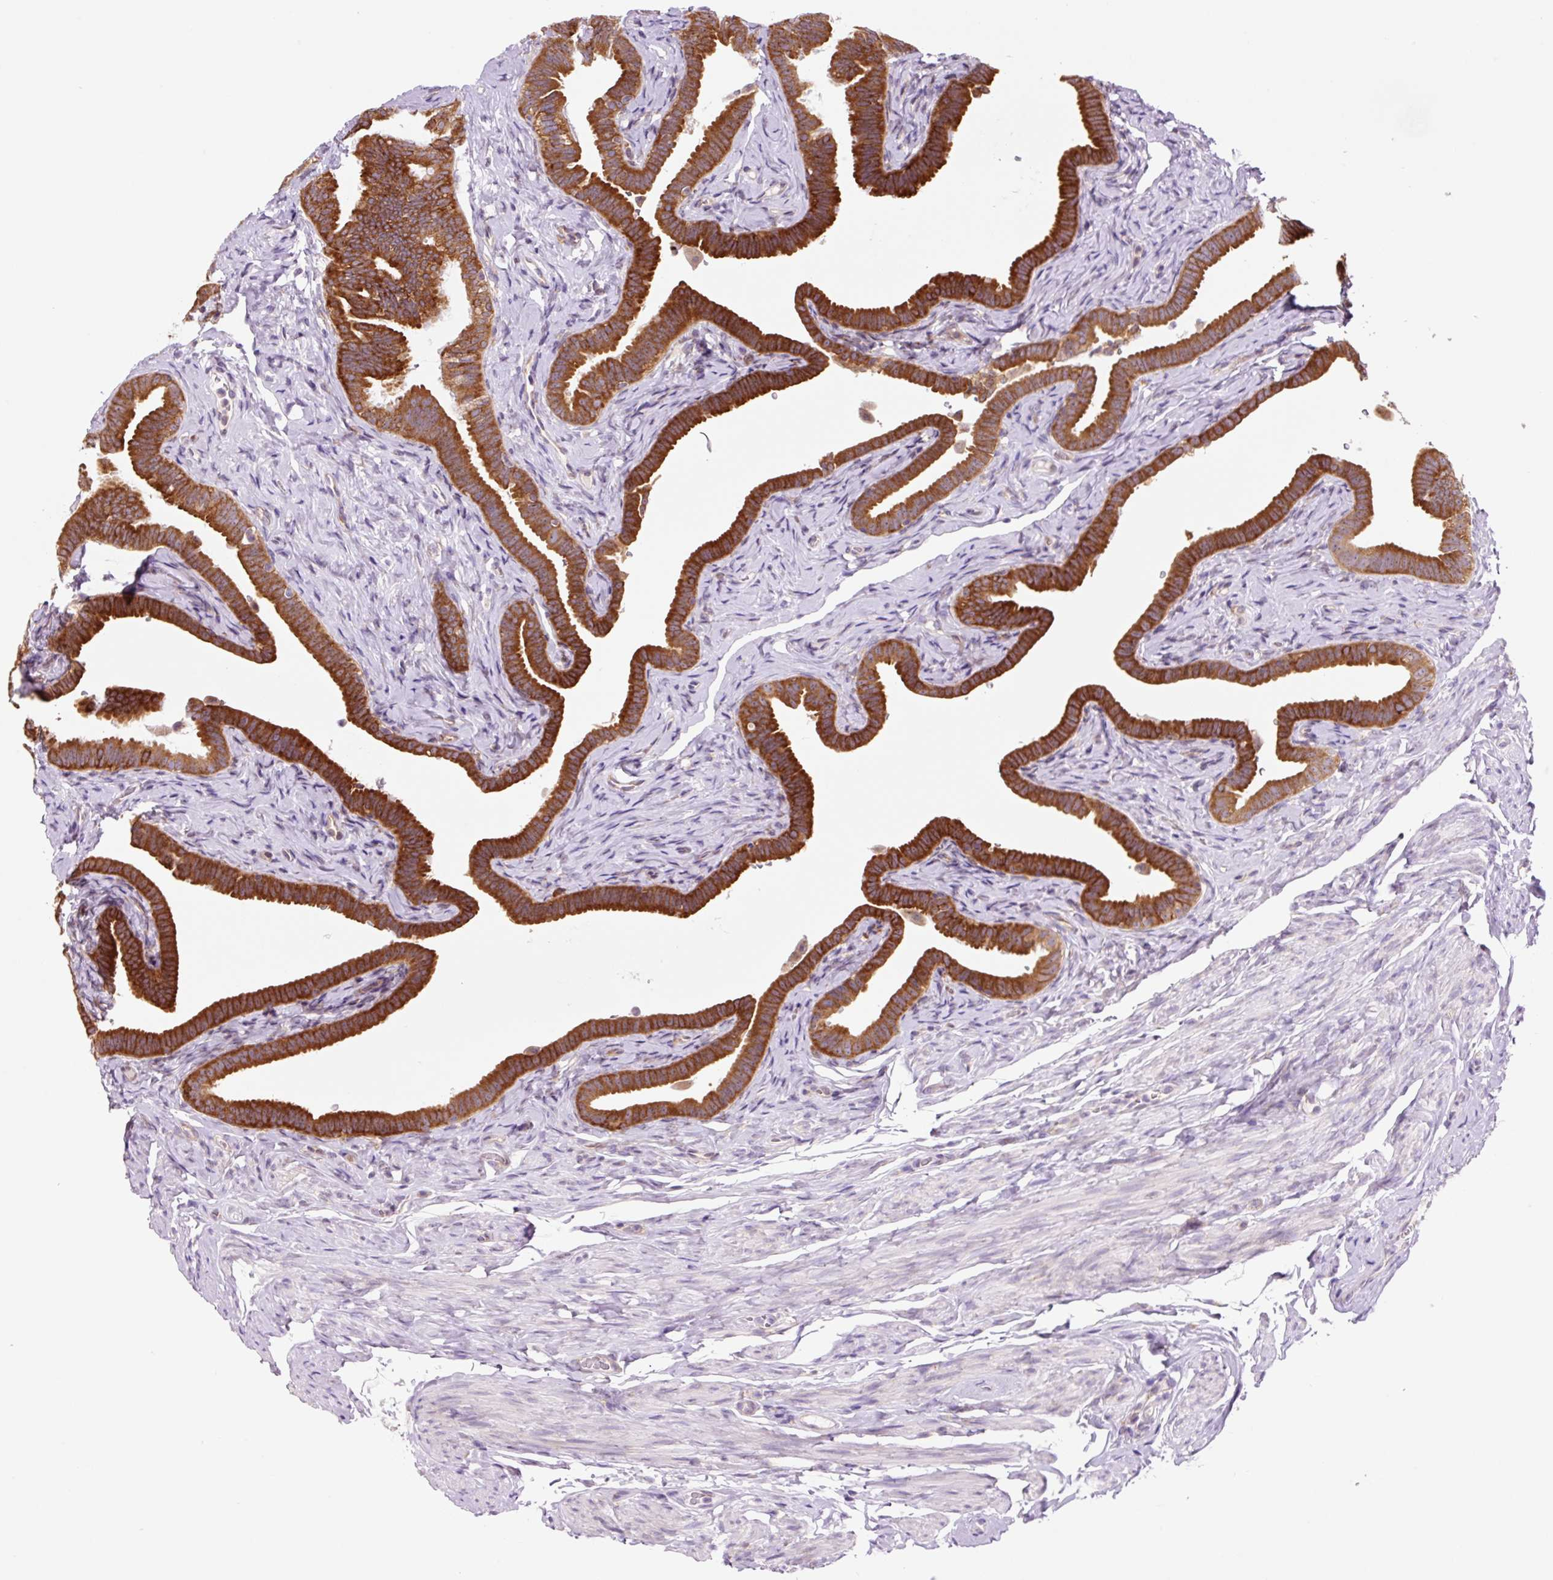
{"staining": {"intensity": "strong", "quantity": ">75%", "location": "cytoplasmic/membranous"}, "tissue": "fallopian tube", "cell_type": "Glandular cells", "image_type": "normal", "snomed": [{"axis": "morphology", "description": "Normal tissue, NOS"}, {"axis": "topography", "description": "Fallopian tube"}], "caption": "Strong cytoplasmic/membranous protein positivity is appreciated in approximately >75% of glandular cells in fallopian tube. The staining is performed using DAB (3,3'-diaminobenzidine) brown chromogen to label protein expression. The nuclei are counter-stained blue using hematoxylin.", "gene": "RPL41", "patient": {"sex": "female", "age": 69}}